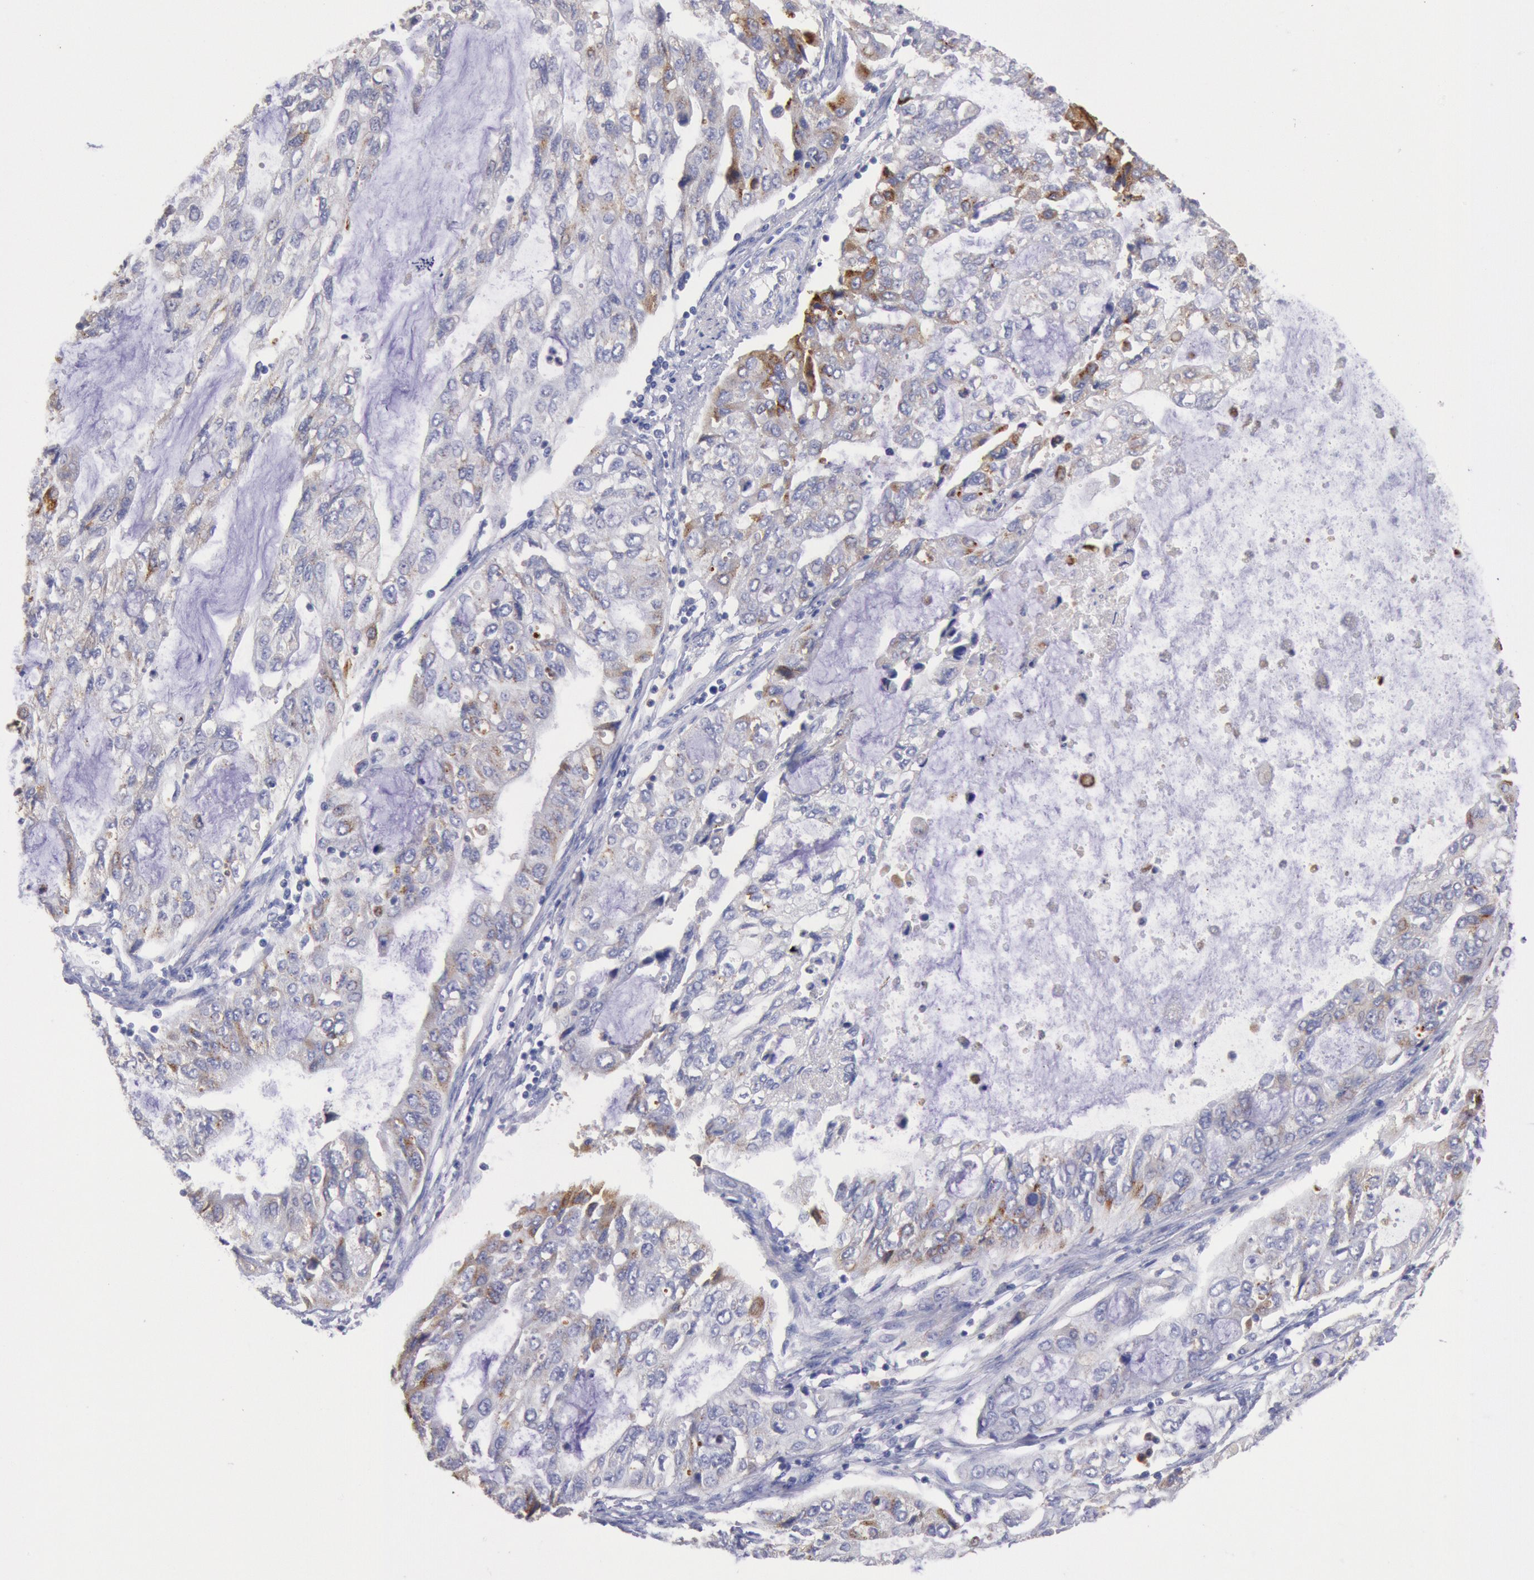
{"staining": {"intensity": "moderate", "quantity": "<25%", "location": "cytoplasmic/membranous"}, "tissue": "stomach cancer", "cell_type": "Tumor cells", "image_type": "cancer", "snomed": [{"axis": "morphology", "description": "Adenocarcinoma, NOS"}, {"axis": "topography", "description": "Stomach, upper"}], "caption": "Stomach cancer tissue exhibits moderate cytoplasmic/membranous staining in about <25% of tumor cells, visualized by immunohistochemistry.", "gene": "GAL3ST1", "patient": {"sex": "female", "age": 52}}